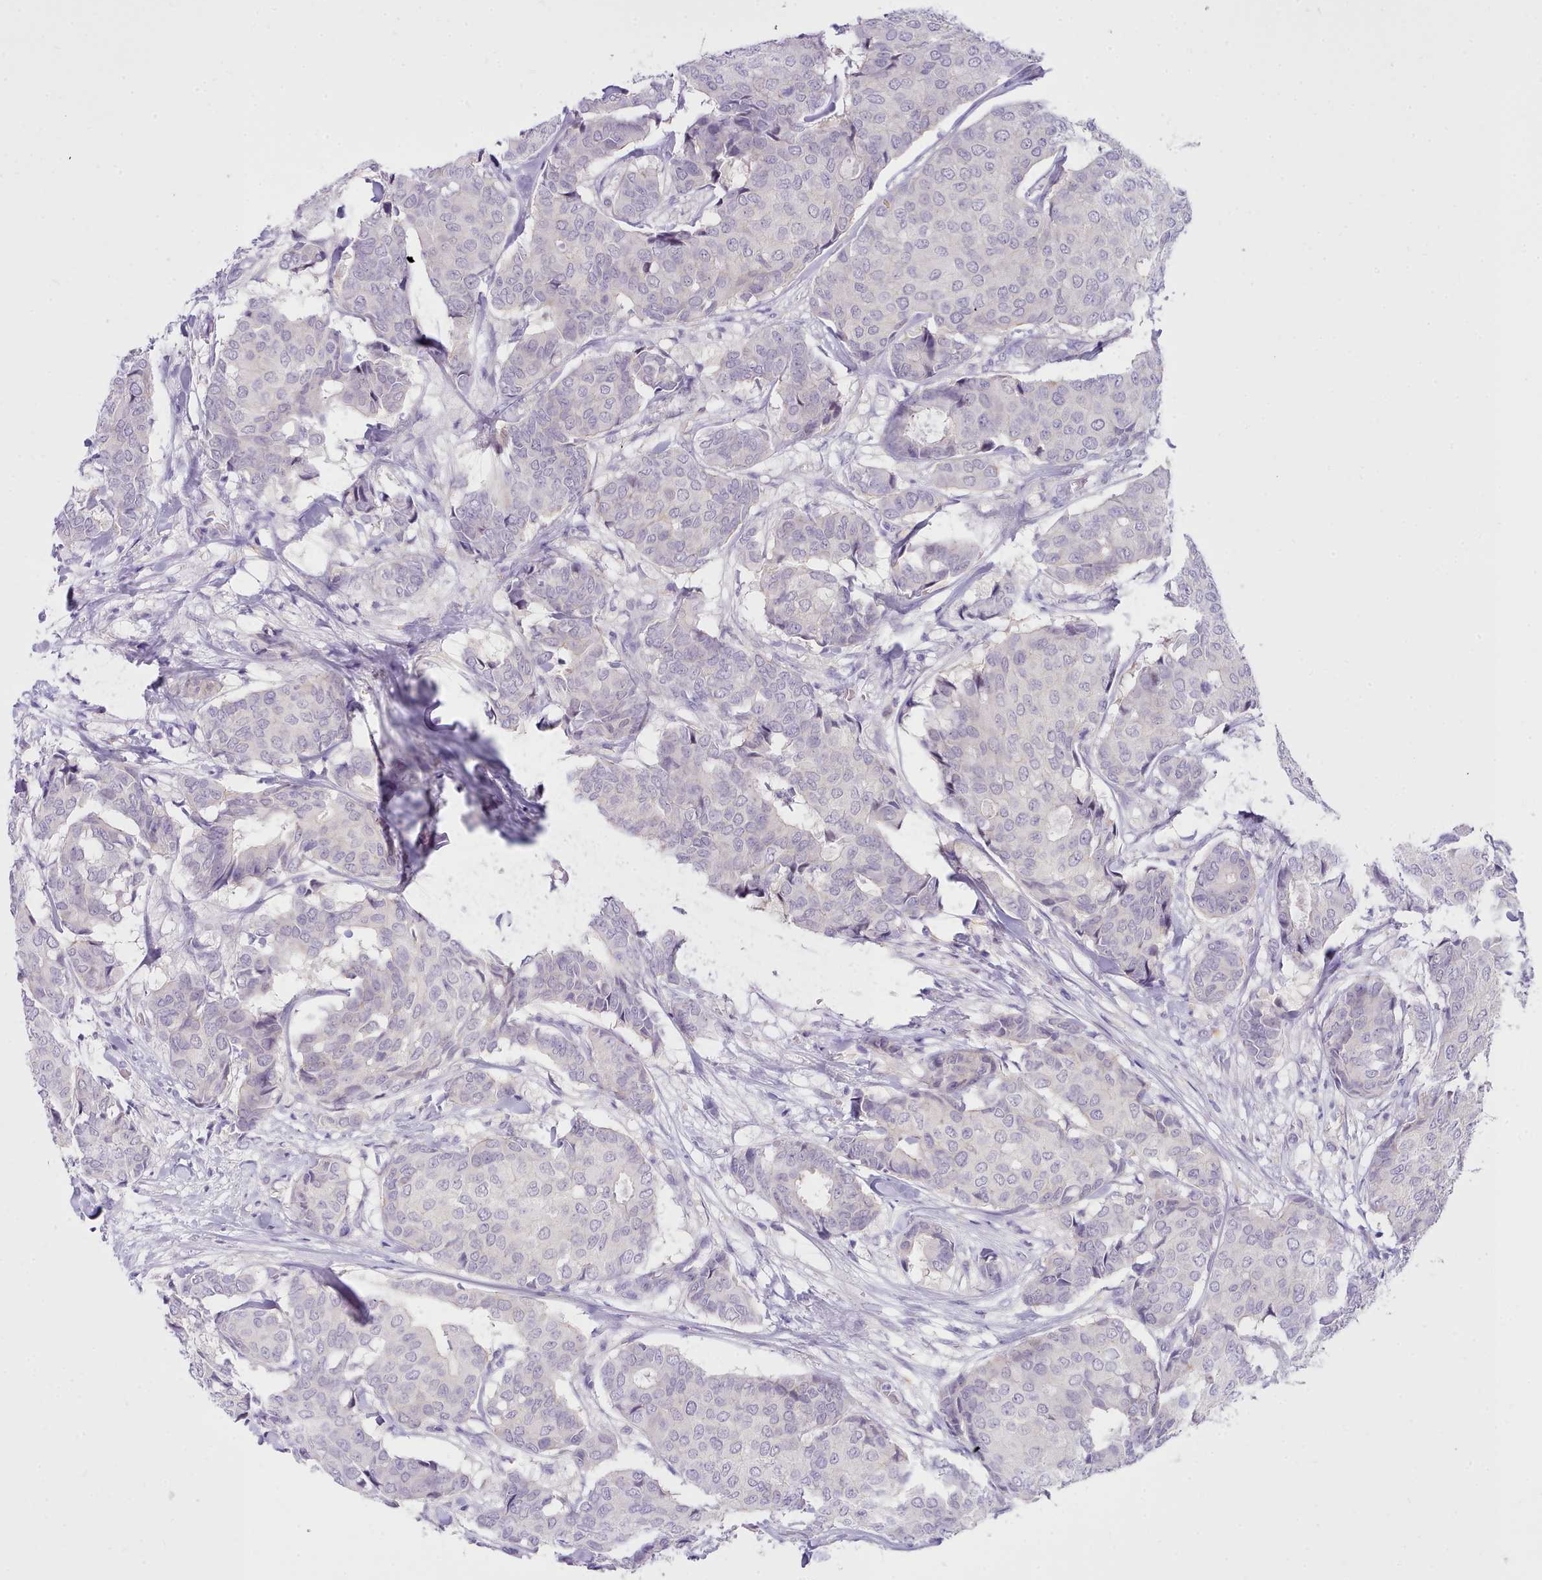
{"staining": {"intensity": "negative", "quantity": "none", "location": "none"}, "tissue": "breast cancer", "cell_type": "Tumor cells", "image_type": "cancer", "snomed": [{"axis": "morphology", "description": "Duct carcinoma"}, {"axis": "topography", "description": "Breast"}], "caption": "IHC histopathology image of human breast infiltrating ductal carcinoma stained for a protein (brown), which shows no staining in tumor cells.", "gene": "LRRC37A", "patient": {"sex": "female", "age": 75}}